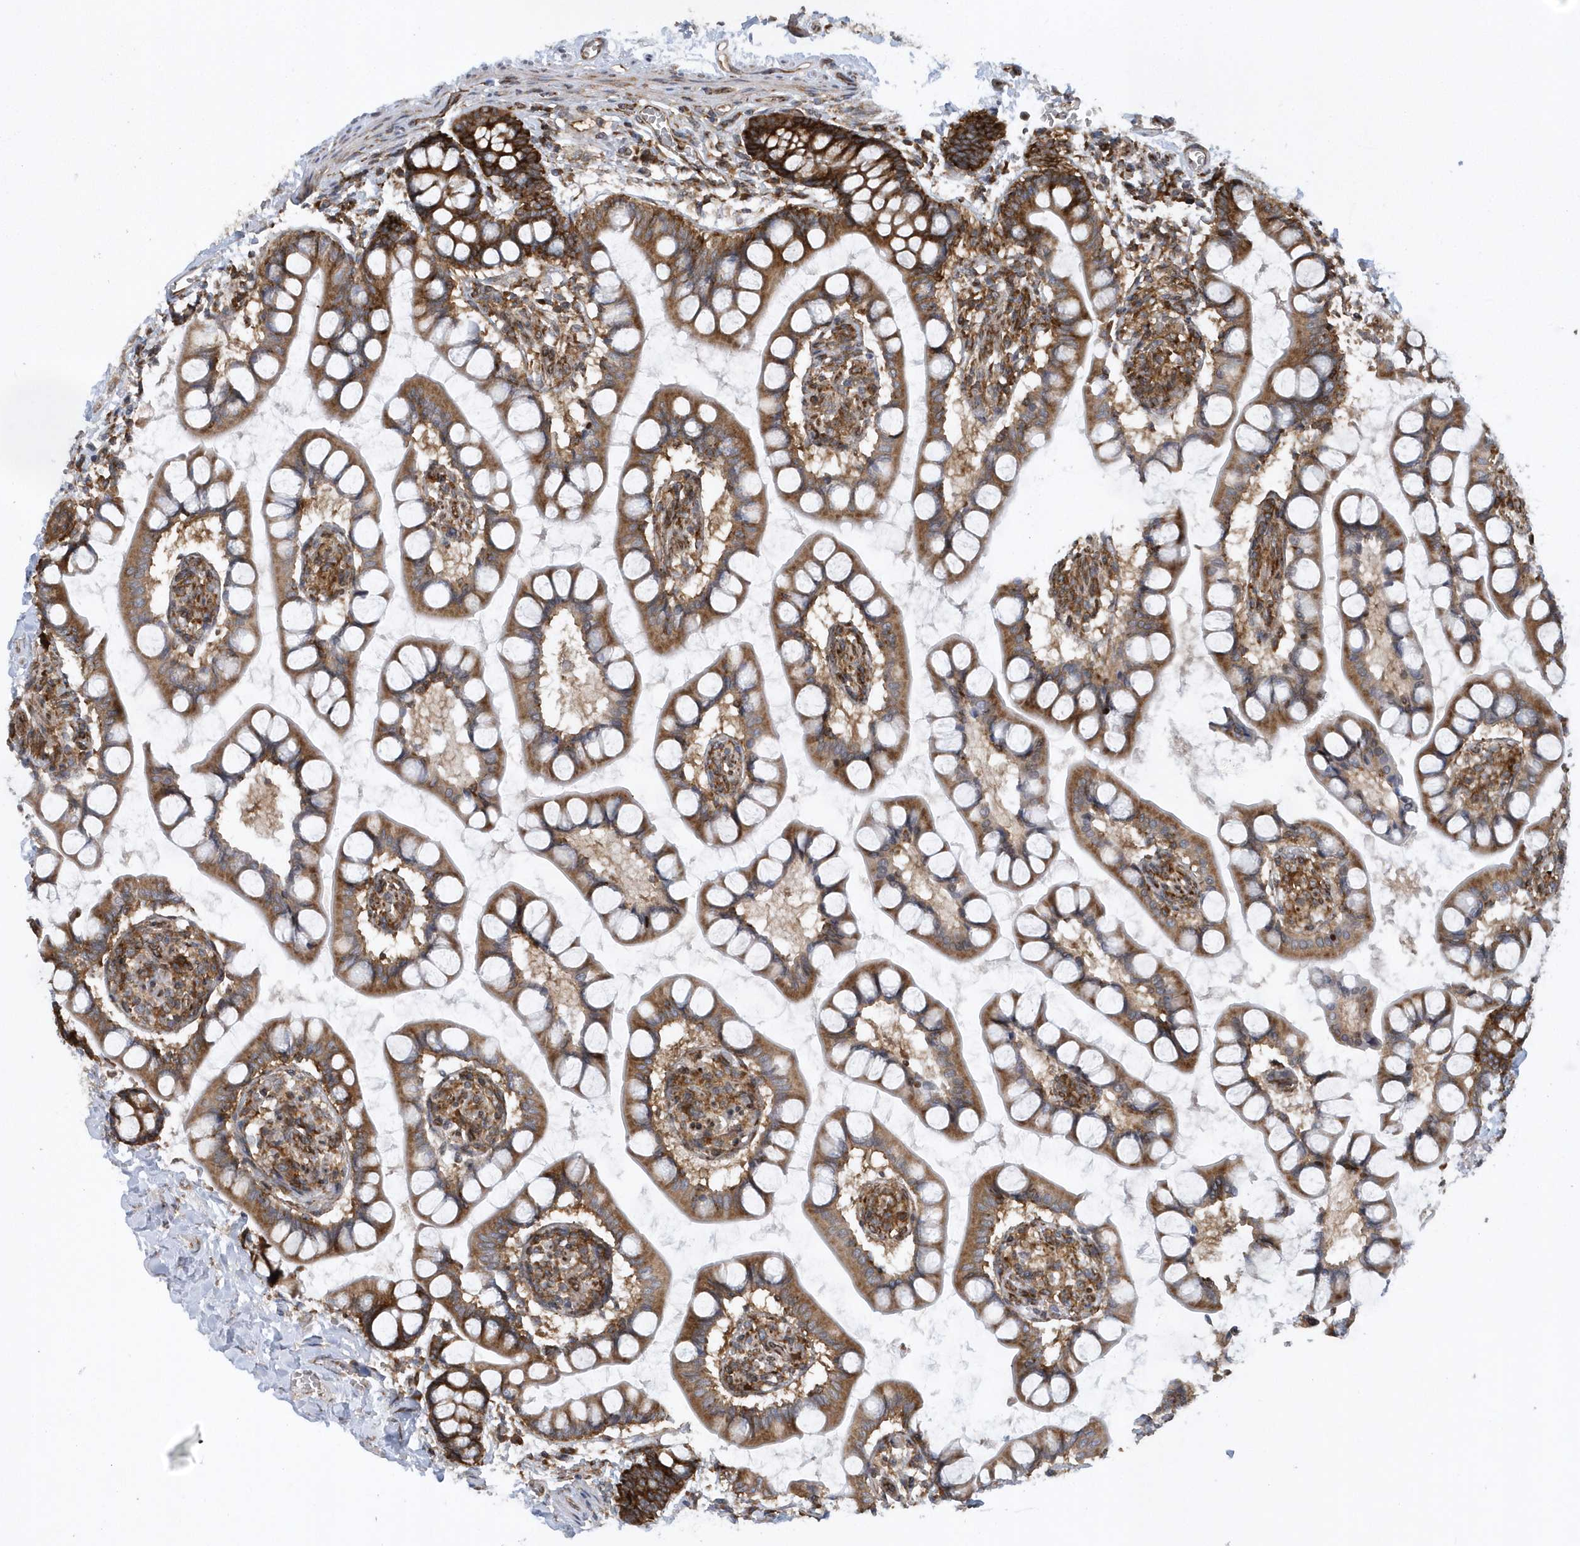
{"staining": {"intensity": "strong", "quantity": ">75%", "location": "cytoplasmic/membranous,nuclear"}, "tissue": "small intestine", "cell_type": "Glandular cells", "image_type": "normal", "snomed": [{"axis": "morphology", "description": "Normal tissue, NOS"}, {"axis": "topography", "description": "Small intestine"}], "caption": "An image of human small intestine stained for a protein shows strong cytoplasmic/membranous,nuclear brown staining in glandular cells.", "gene": "PHF1", "patient": {"sex": "male", "age": 52}}